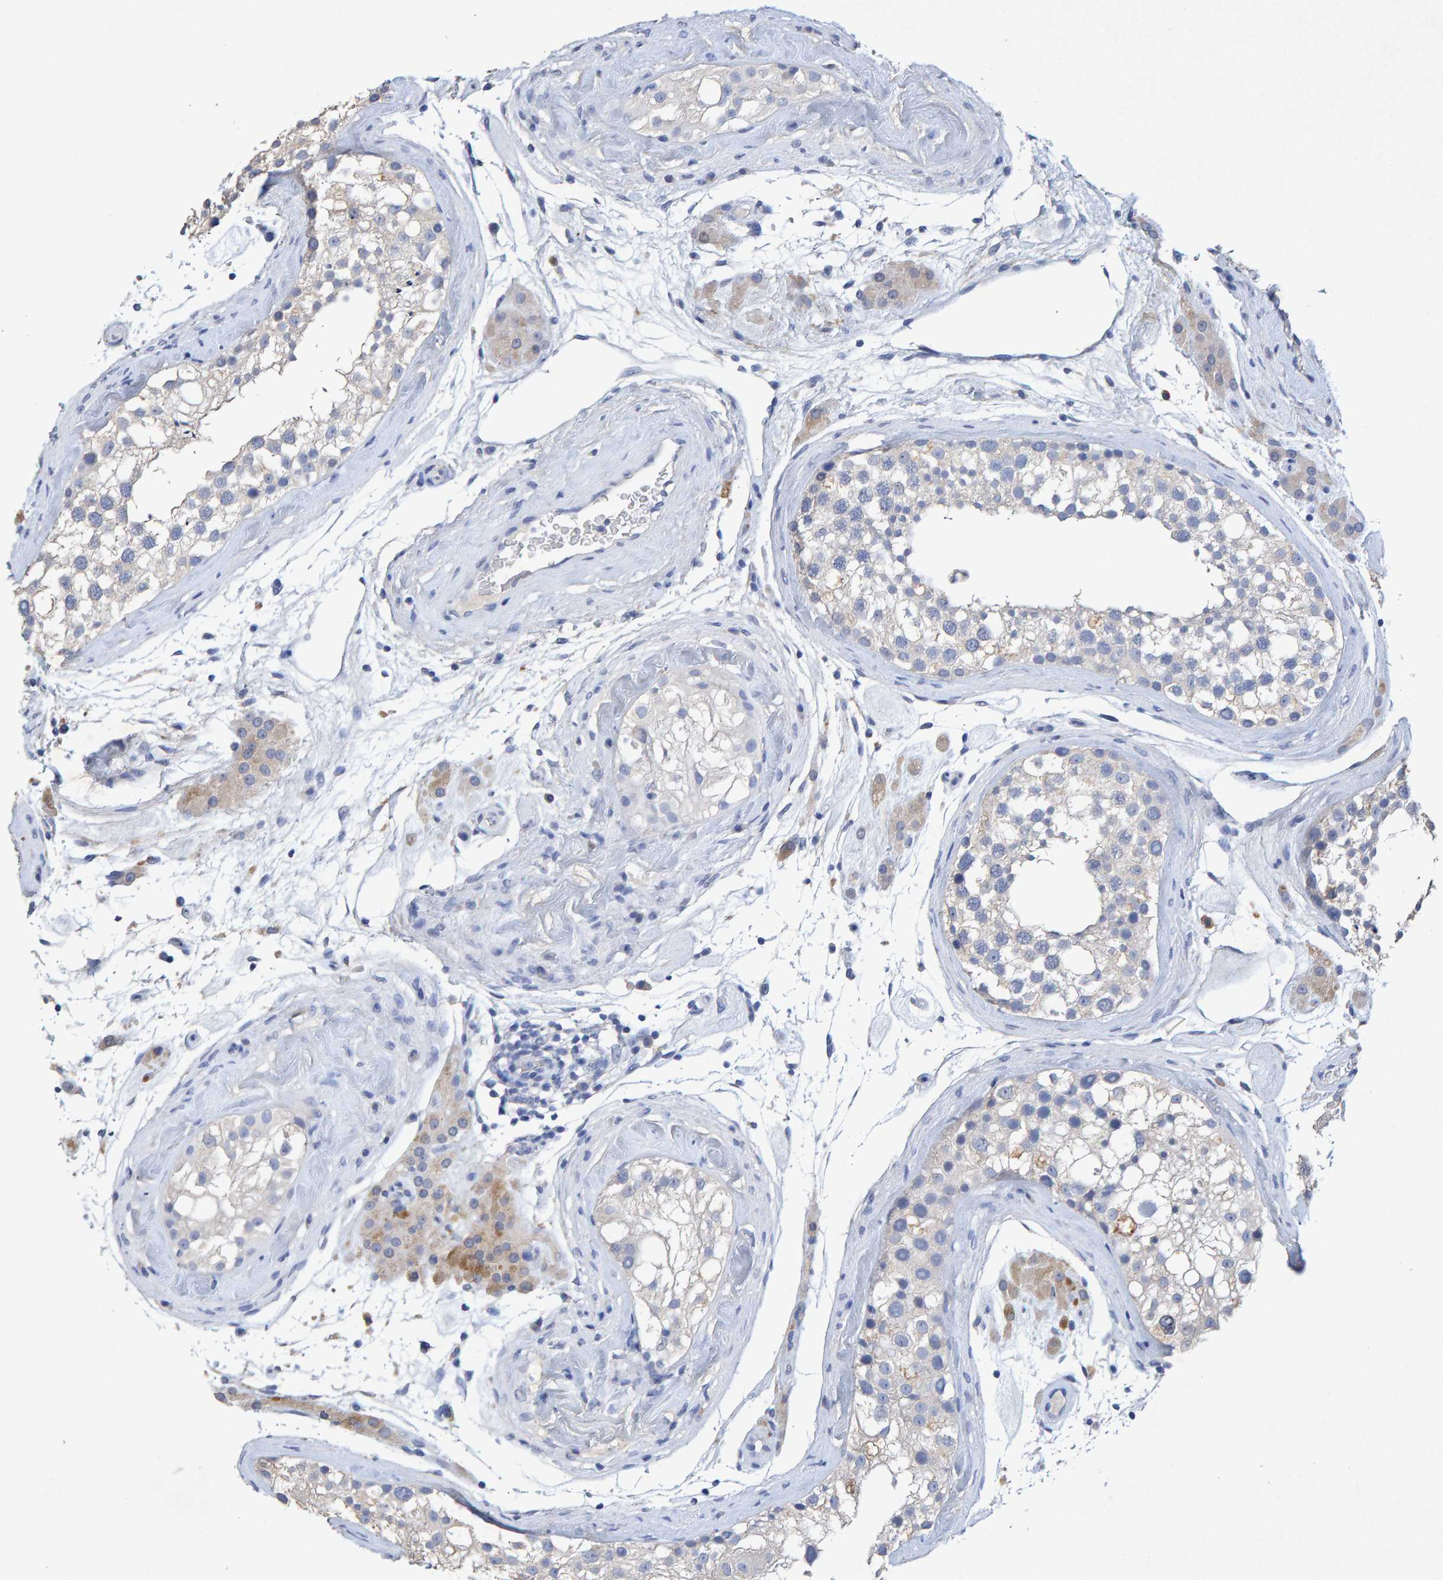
{"staining": {"intensity": "weak", "quantity": "<25%", "location": "cytoplasmic/membranous"}, "tissue": "testis", "cell_type": "Cells in seminiferous ducts", "image_type": "normal", "snomed": [{"axis": "morphology", "description": "Normal tissue, NOS"}, {"axis": "topography", "description": "Testis"}], "caption": "Immunohistochemical staining of normal human testis demonstrates no significant positivity in cells in seminiferous ducts. The staining was performed using DAB (3,3'-diaminobenzidine) to visualize the protein expression in brown, while the nuclei were stained in blue with hematoxylin (Magnification: 20x).", "gene": "CTH", "patient": {"sex": "male", "age": 46}}